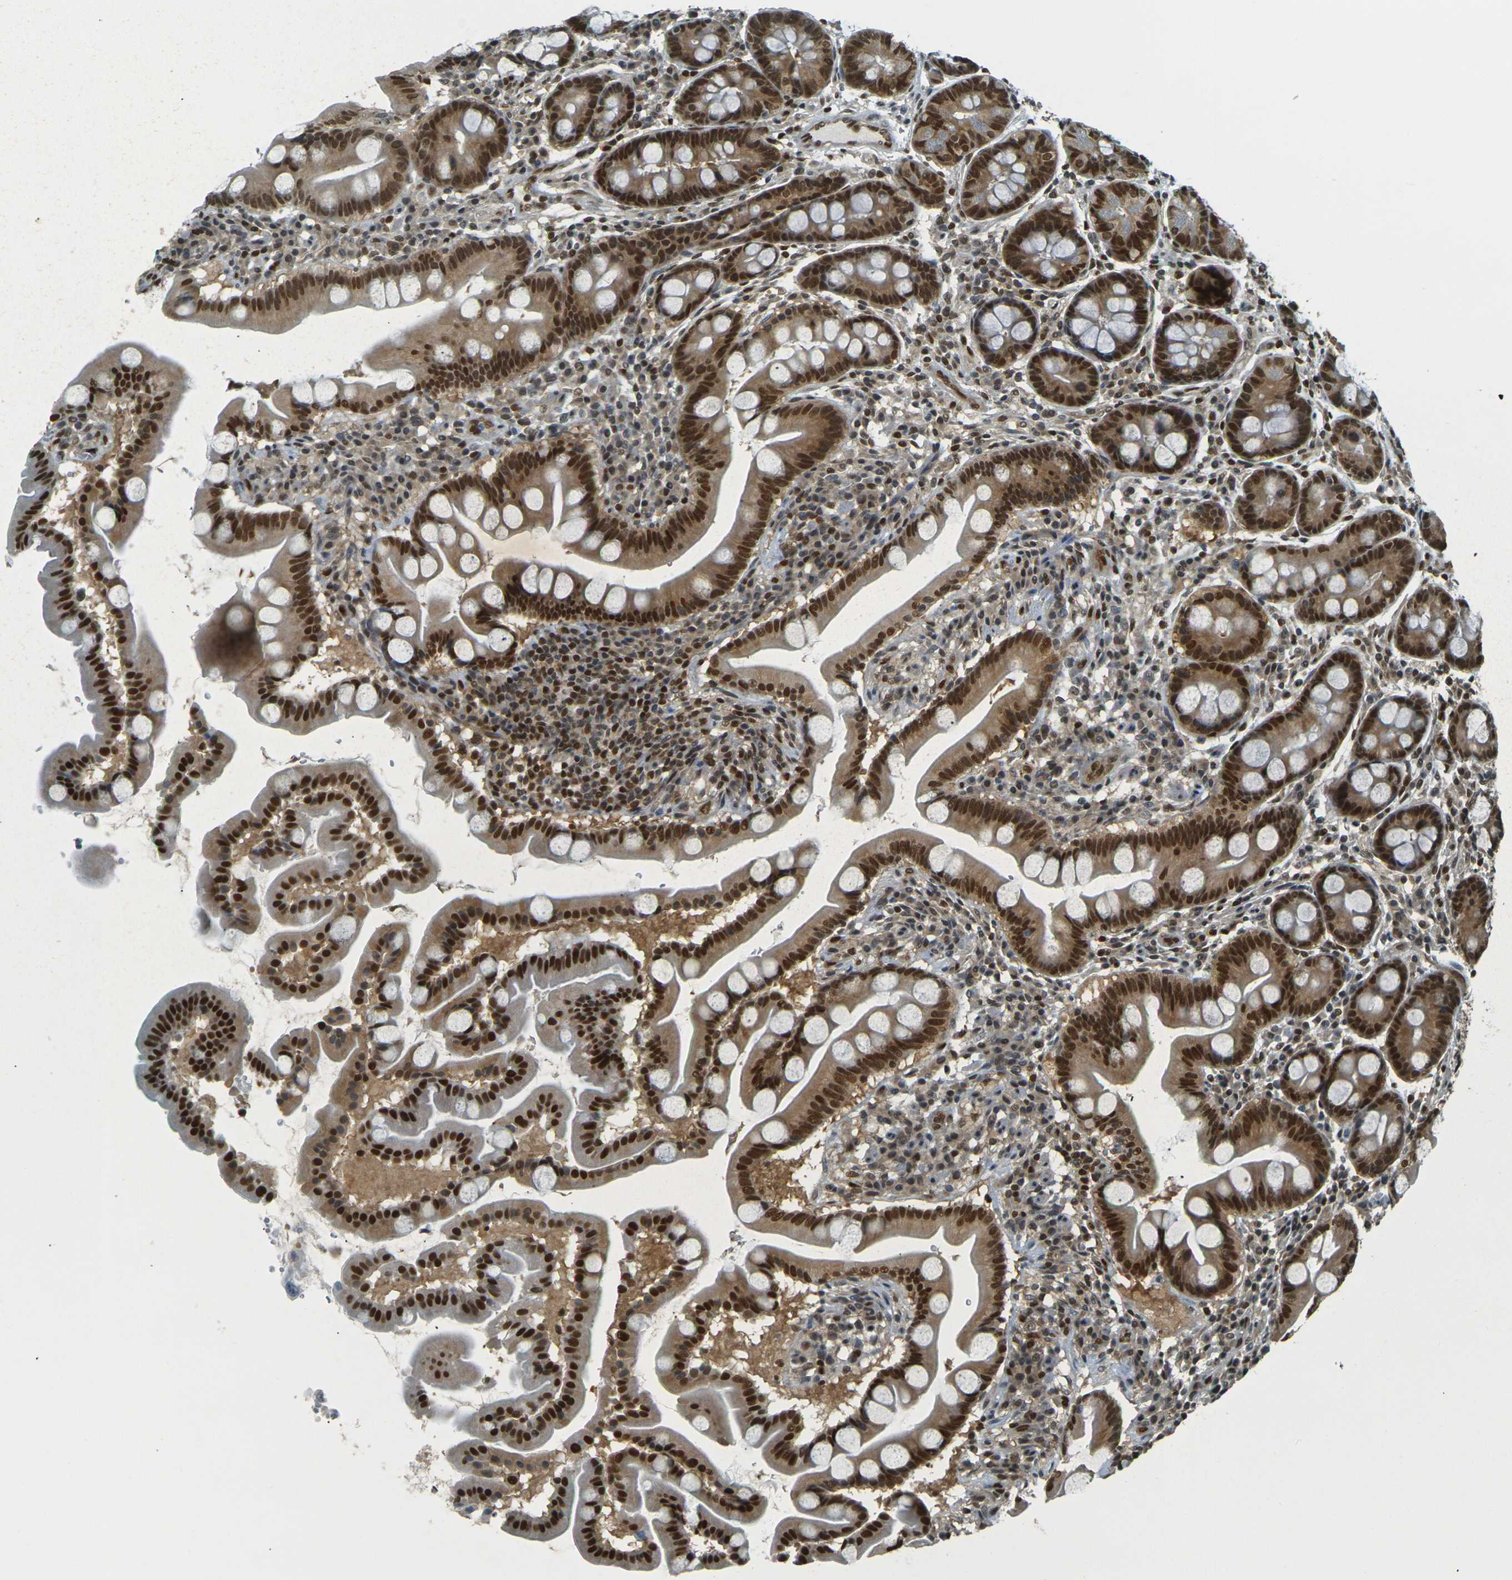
{"staining": {"intensity": "strong", "quantity": ">75%", "location": "cytoplasmic/membranous,nuclear"}, "tissue": "duodenum", "cell_type": "Glandular cells", "image_type": "normal", "snomed": [{"axis": "morphology", "description": "Normal tissue, NOS"}, {"axis": "topography", "description": "Duodenum"}], "caption": "A brown stain labels strong cytoplasmic/membranous,nuclear staining of a protein in glandular cells of benign human duodenum. (IHC, brightfield microscopy, high magnification).", "gene": "NHEJ1", "patient": {"sex": "male", "age": 50}}